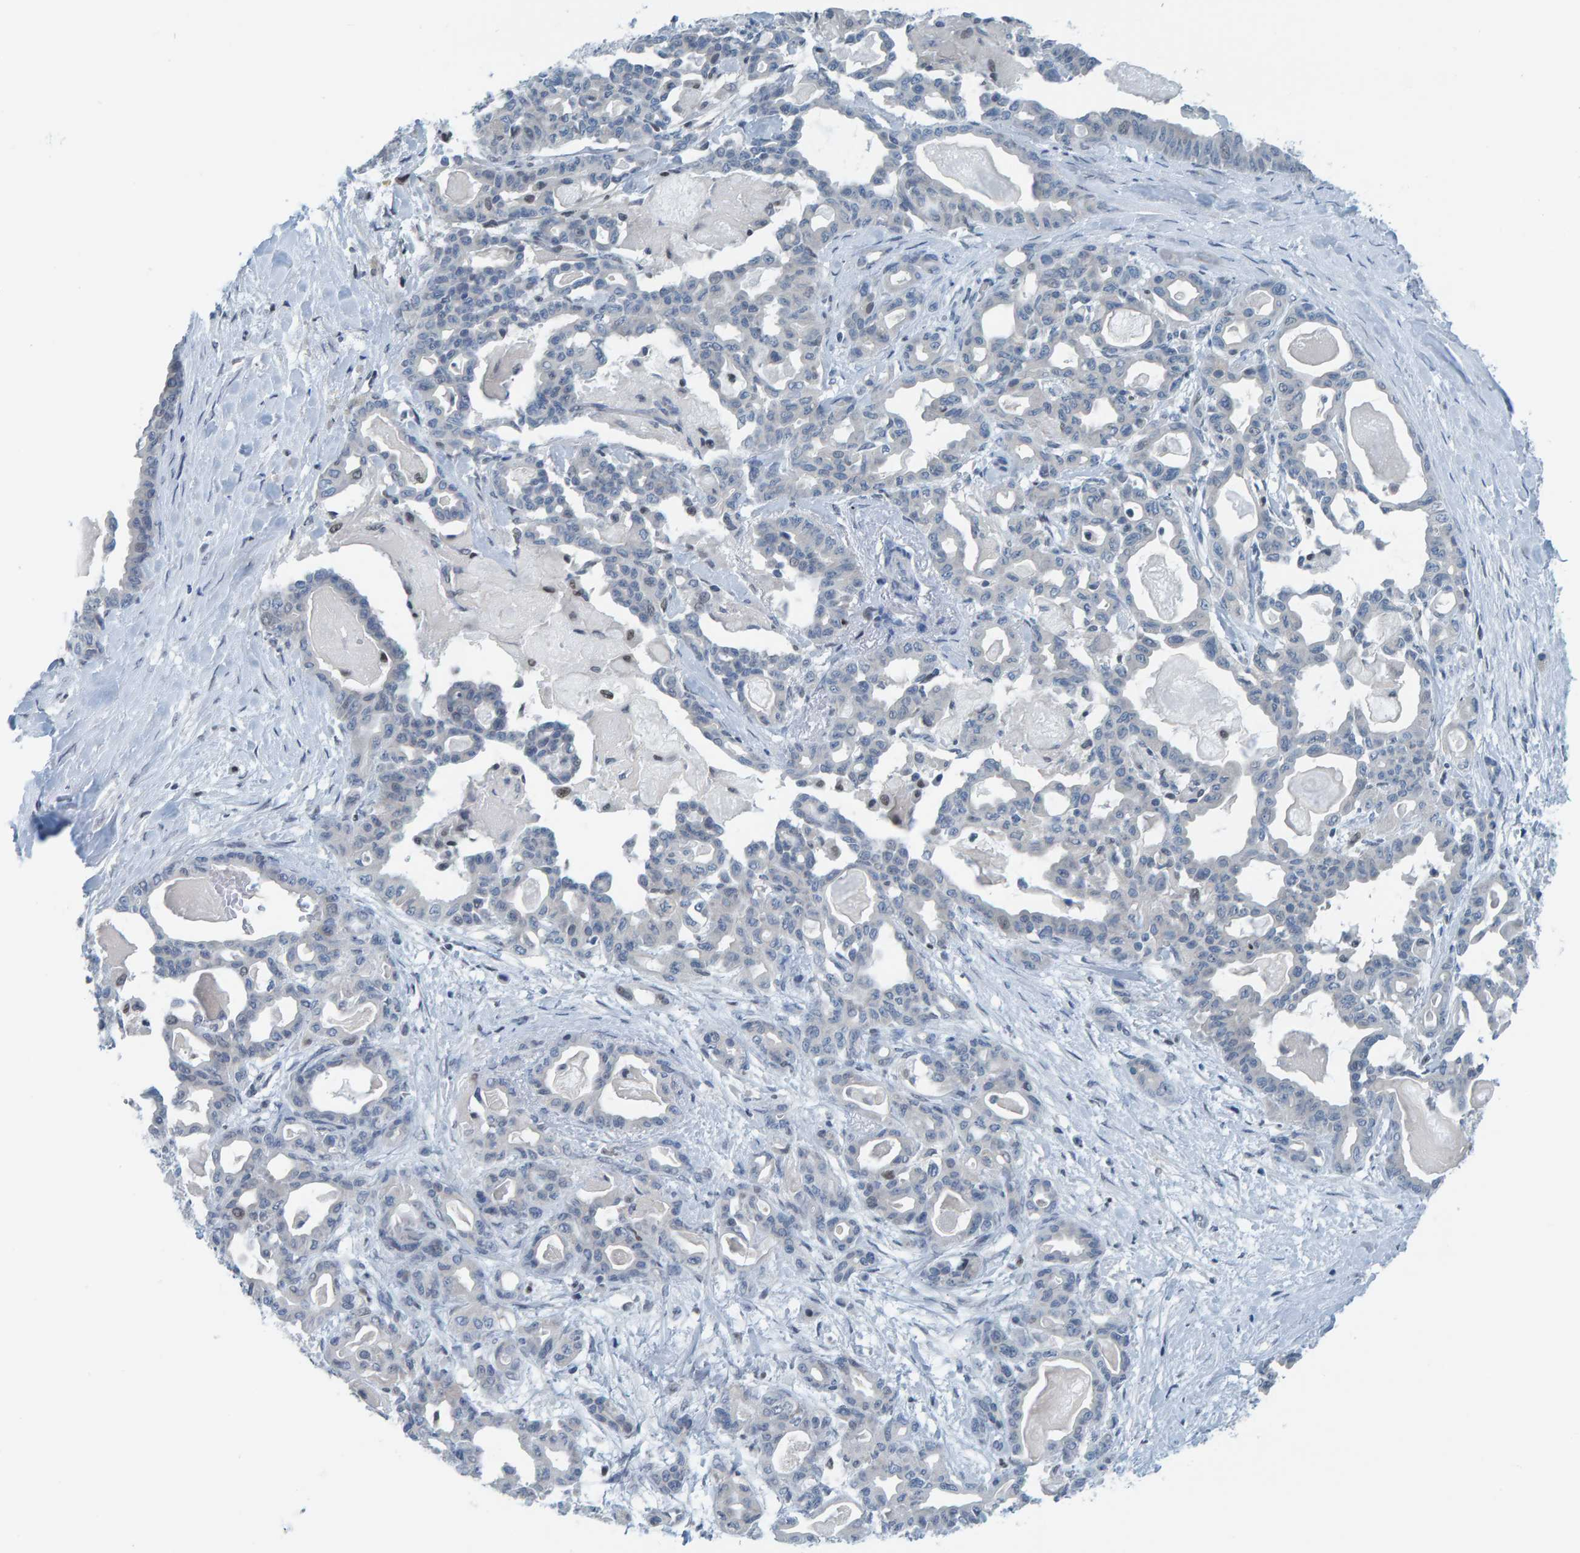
{"staining": {"intensity": "negative", "quantity": "none", "location": "none"}, "tissue": "pancreatic cancer", "cell_type": "Tumor cells", "image_type": "cancer", "snomed": [{"axis": "morphology", "description": "Adenocarcinoma, NOS"}, {"axis": "topography", "description": "Pancreas"}], "caption": "Adenocarcinoma (pancreatic) stained for a protein using immunohistochemistry reveals no positivity tumor cells.", "gene": "CNP", "patient": {"sex": "male", "age": 63}}